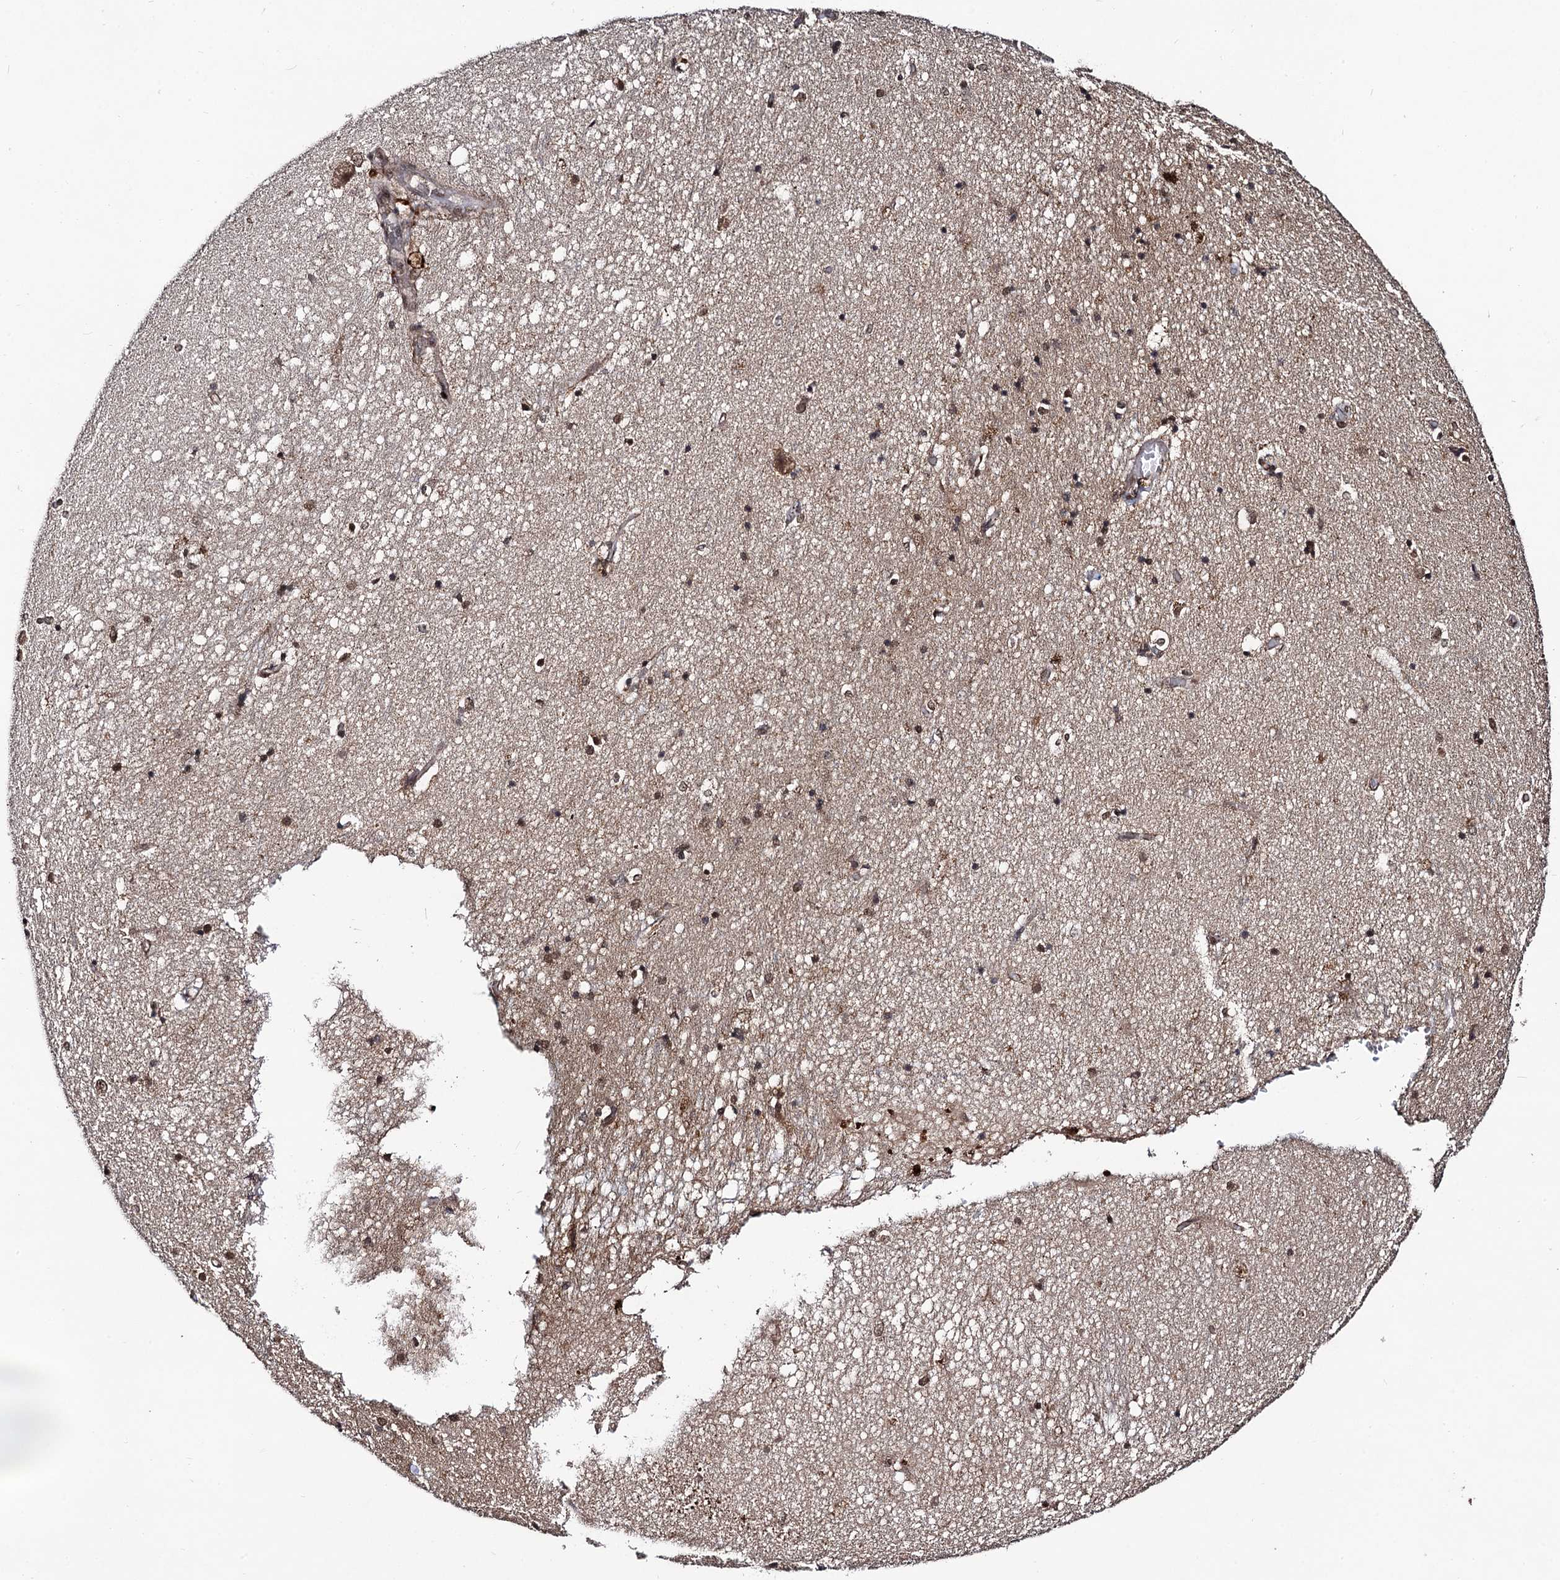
{"staining": {"intensity": "moderate", "quantity": "25%-75%", "location": "nuclear"}, "tissue": "hippocampus", "cell_type": "Glial cells", "image_type": "normal", "snomed": [{"axis": "morphology", "description": "Normal tissue, NOS"}, {"axis": "topography", "description": "Hippocampus"}], "caption": "Normal hippocampus was stained to show a protein in brown. There is medium levels of moderate nuclear staining in about 25%-75% of glial cells. The protein is shown in brown color, while the nuclei are stained blue.", "gene": "SFSWAP", "patient": {"sex": "male", "age": 45}}